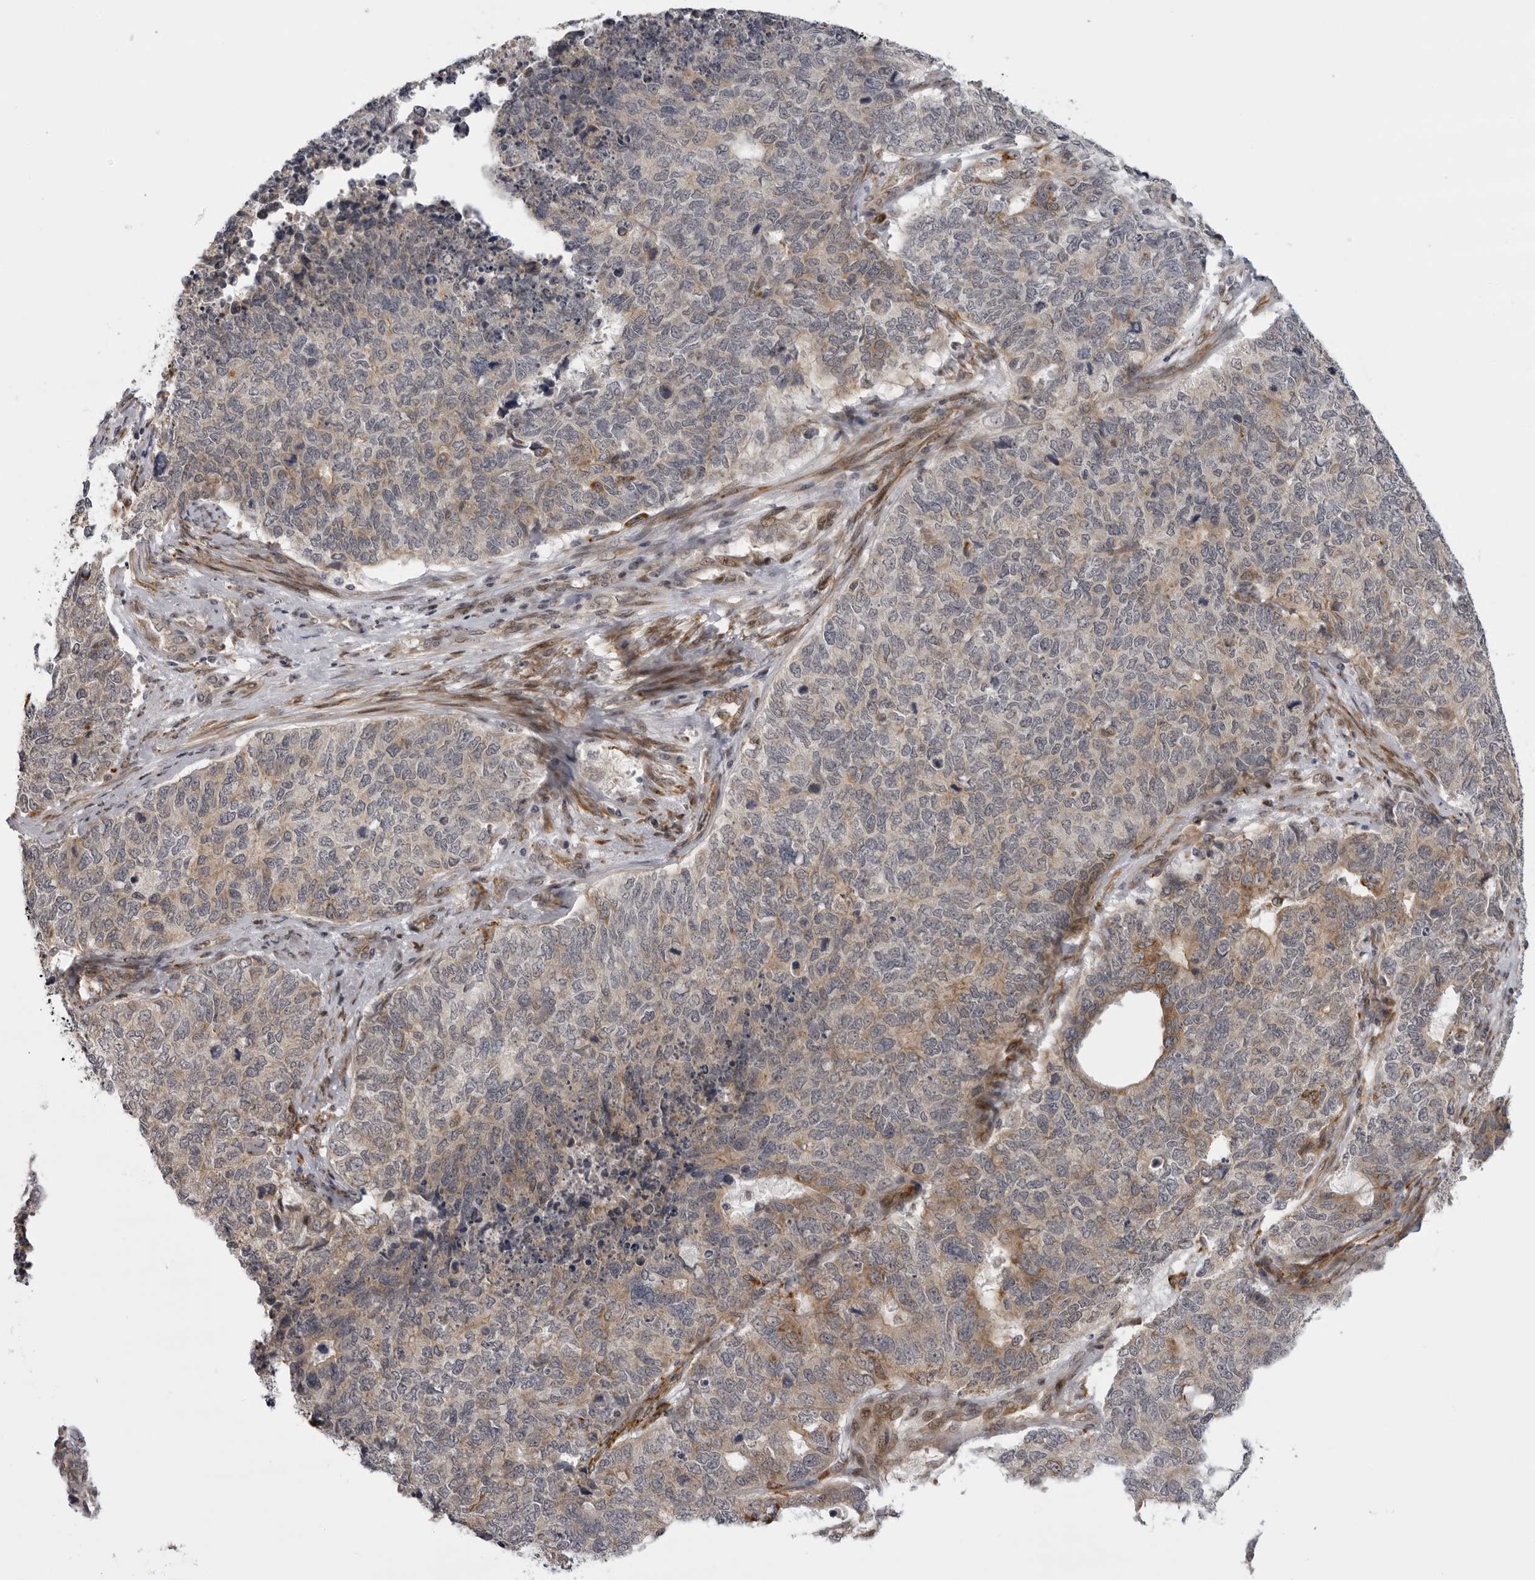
{"staining": {"intensity": "weak", "quantity": "25%-75%", "location": "cytoplasmic/membranous"}, "tissue": "cervical cancer", "cell_type": "Tumor cells", "image_type": "cancer", "snomed": [{"axis": "morphology", "description": "Squamous cell carcinoma, NOS"}, {"axis": "topography", "description": "Cervix"}], "caption": "IHC (DAB) staining of human squamous cell carcinoma (cervical) displays weak cytoplasmic/membranous protein staining in about 25%-75% of tumor cells.", "gene": "DNAH14", "patient": {"sex": "female", "age": 63}}